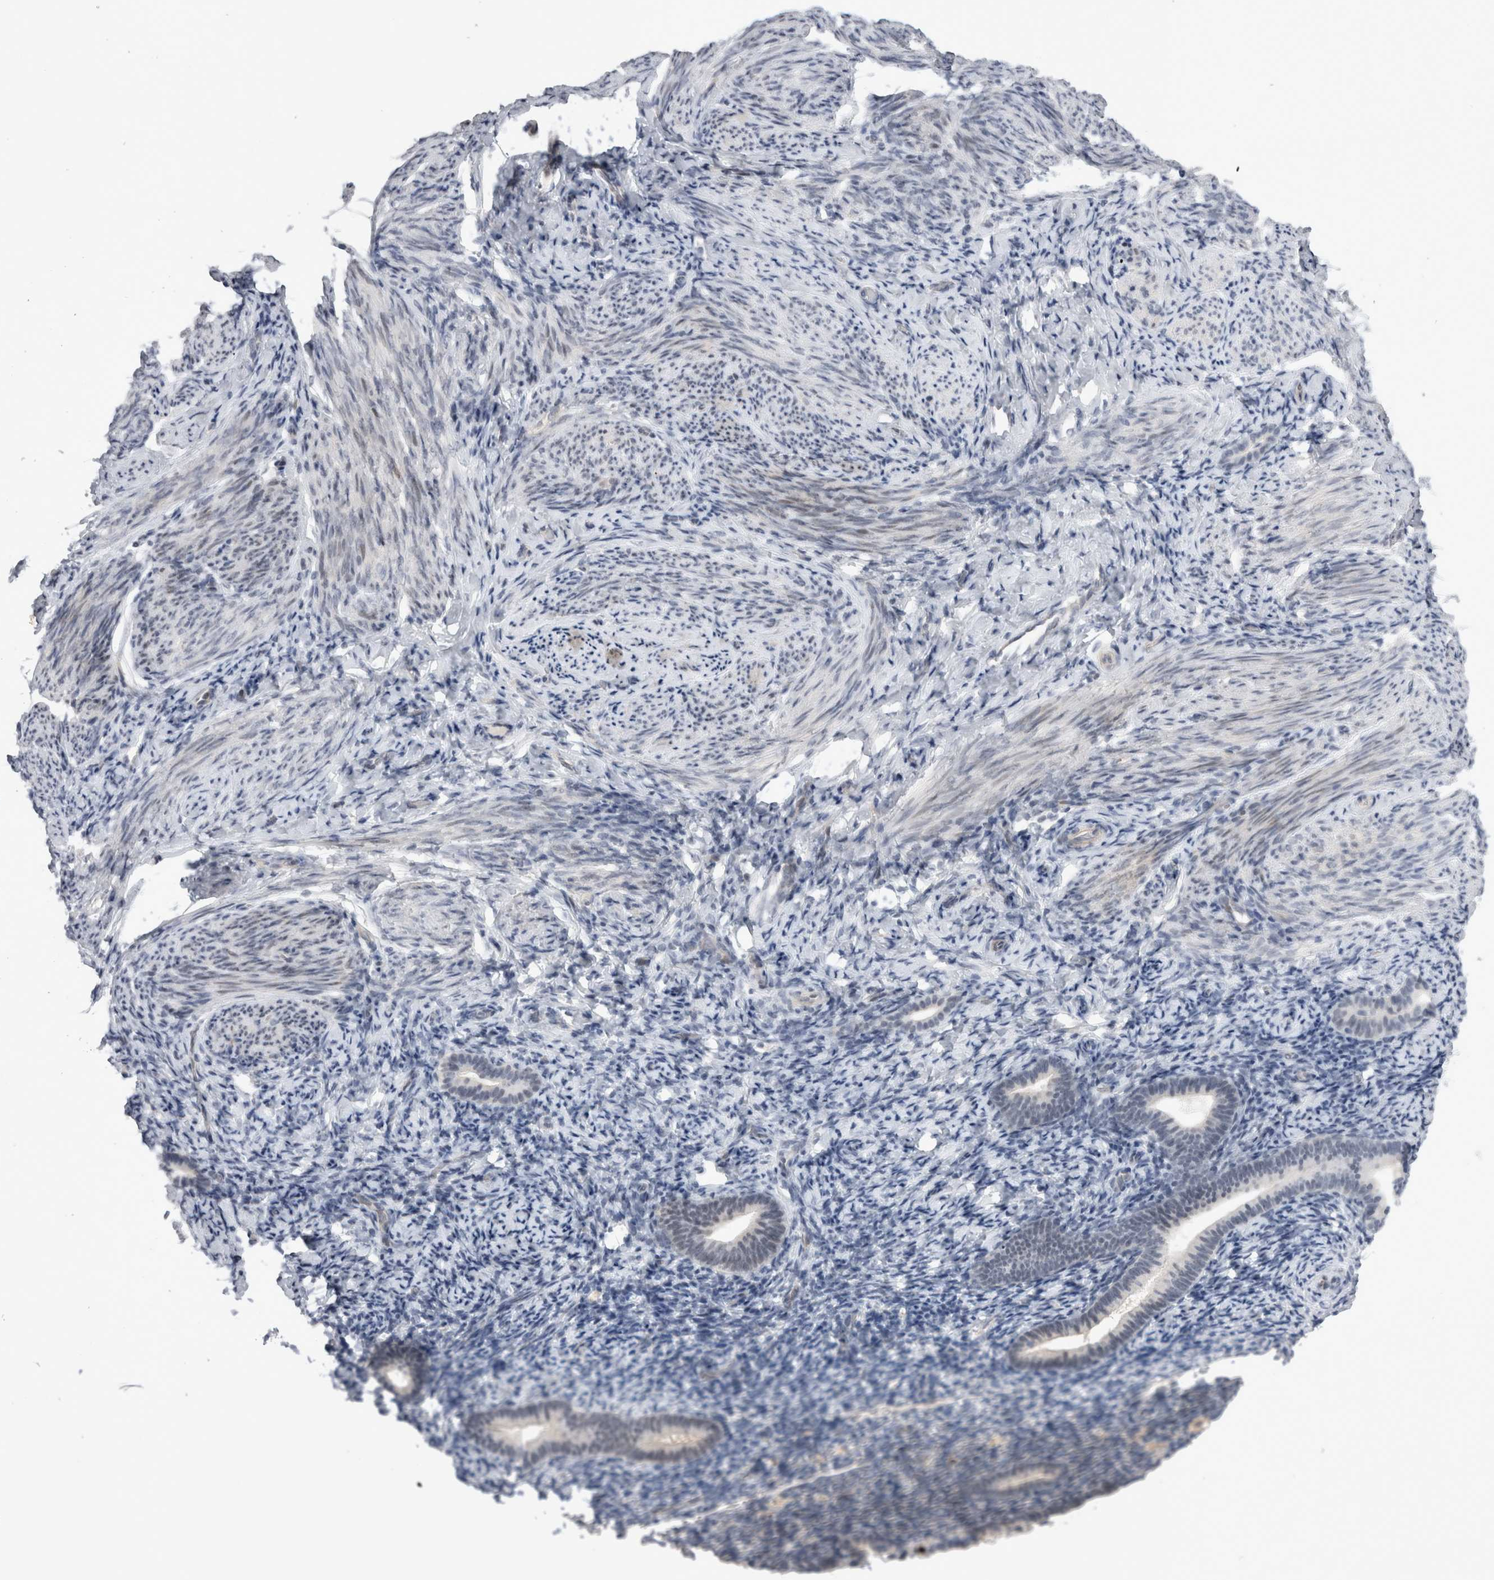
{"staining": {"intensity": "moderate", "quantity": "<25%", "location": "nuclear"}, "tissue": "endometrium", "cell_type": "Cells in endometrial stroma", "image_type": "normal", "snomed": [{"axis": "morphology", "description": "Normal tissue, NOS"}, {"axis": "topography", "description": "Endometrium"}], "caption": "DAB (3,3'-diaminobenzidine) immunohistochemical staining of unremarkable endometrium displays moderate nuclear protein expression in about <25% of cells in endometrial stroma. (DAB IHC with brightfield microscopy, high magnification).", "gene": "KIF18B", "patient": {"sex": "female", "age": 51}}